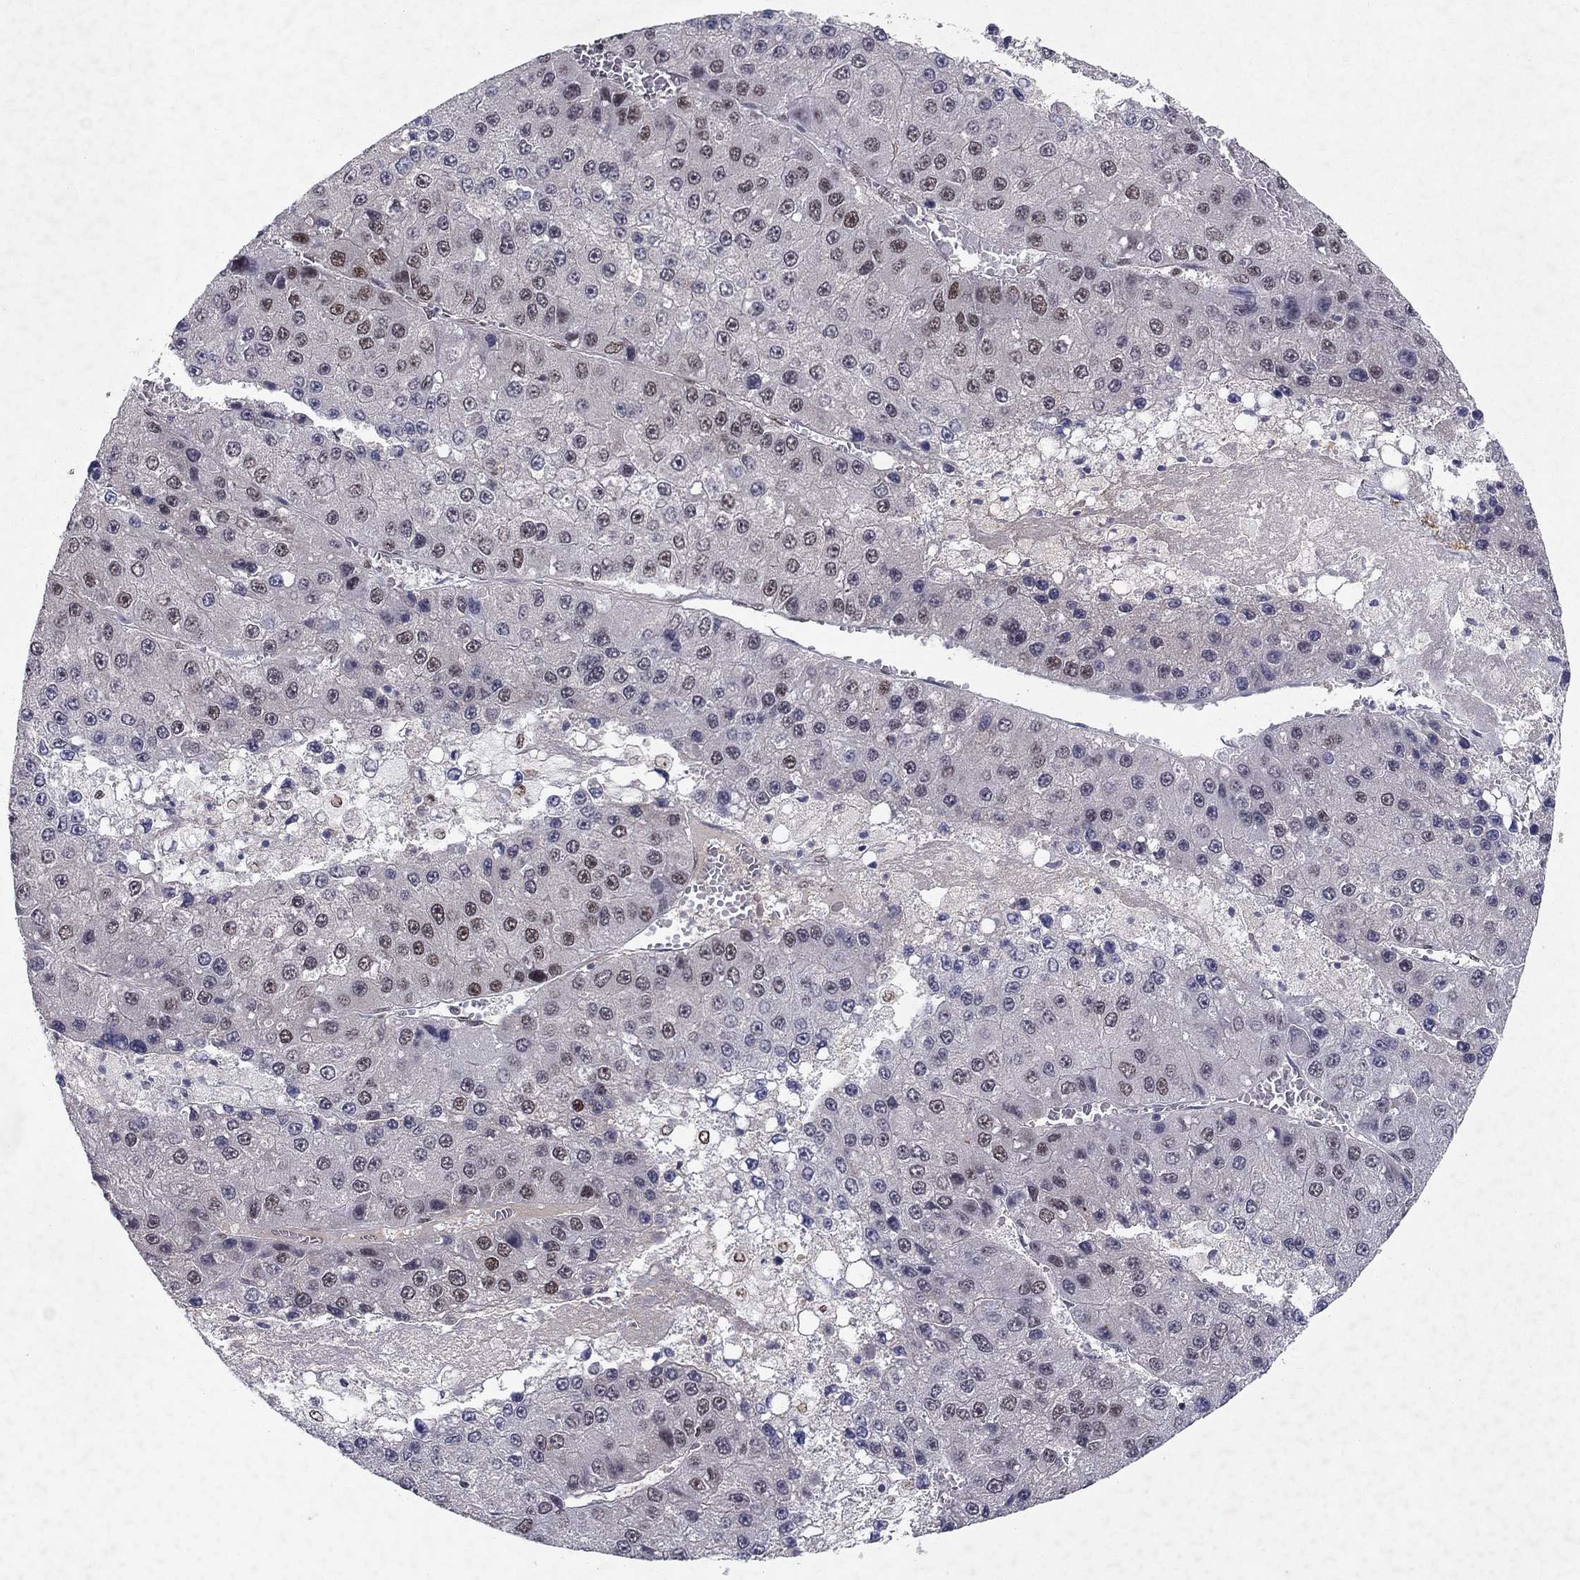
{"staining": {"intensity": "moderate", "quantity": "<25%", "location": "nuclear"}, "tissue": "liver cancer", "cell_type": "Tumor cells", "image_type": "cancer", "snomed": [{"axis": "morphology", "description": "Carcinoma, Hepatocellular, NOS"}, {"axis": "topography", "description": "Liver"}], "caption": "An image showing moderate nuclear positivity in approximately <25% of tumor cells in liver cancer (hepatocellular carcinoma), as visualized by brown immunohistochemical staining.", "gene": "CRTC1", "patient": {"sex": "female", "age": 73}}